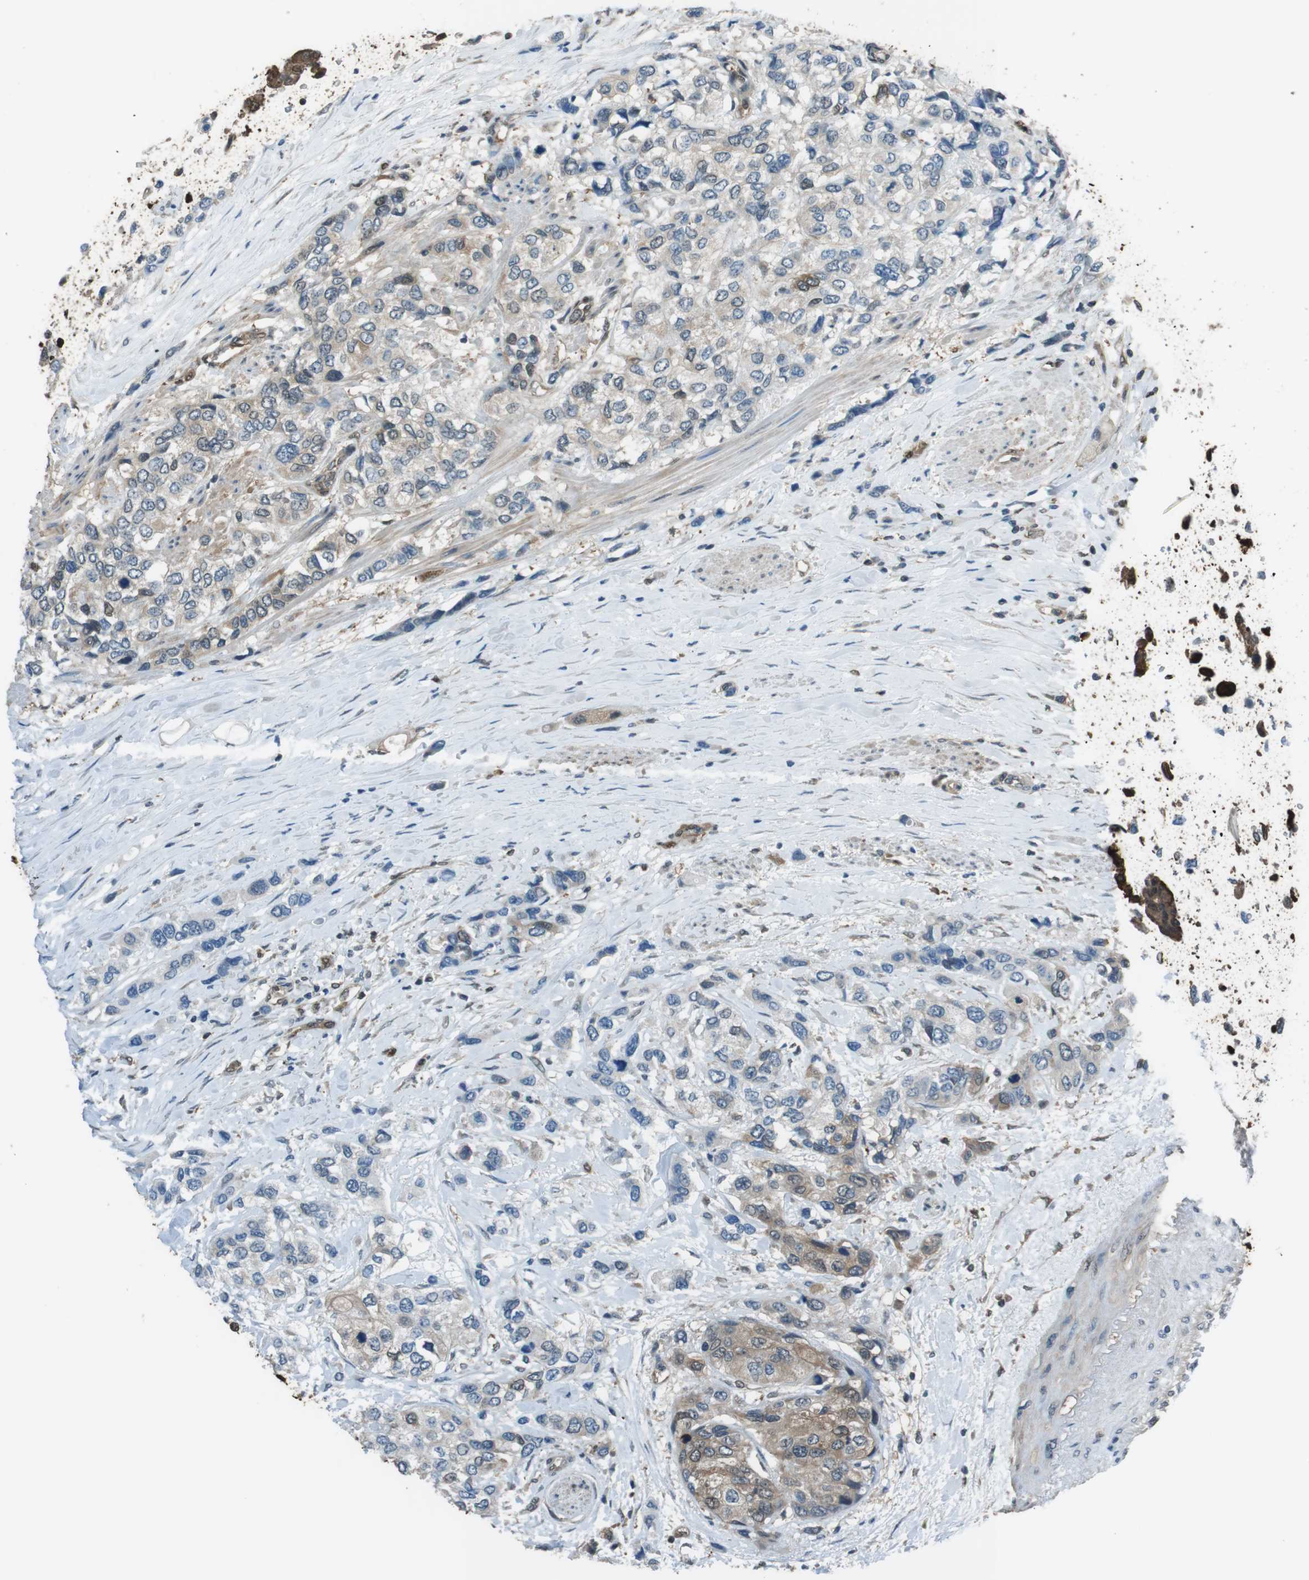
{"staining": {"intensity": "moderate", "quantity": "25%-75%", "location": "cytoplasmic/membranous"}, "tissue": "urothelial cancer", "cell_type": "Tumor cells", "image_type": "cancer", "snomed": [{"axis": "morphology", "description": "Urothelial carcinoma, High grade"}, {"axis": "topography", "description": "Urinary bladder"}], "caption": "Tumor cells demonstrate medium levels of moderate cytoplasmic/membranous expression in approximately 25%-75% of cells in human urothelial cancer.", "gene": "TWSG1", "patient": {"sex": "female", "age": 56}}